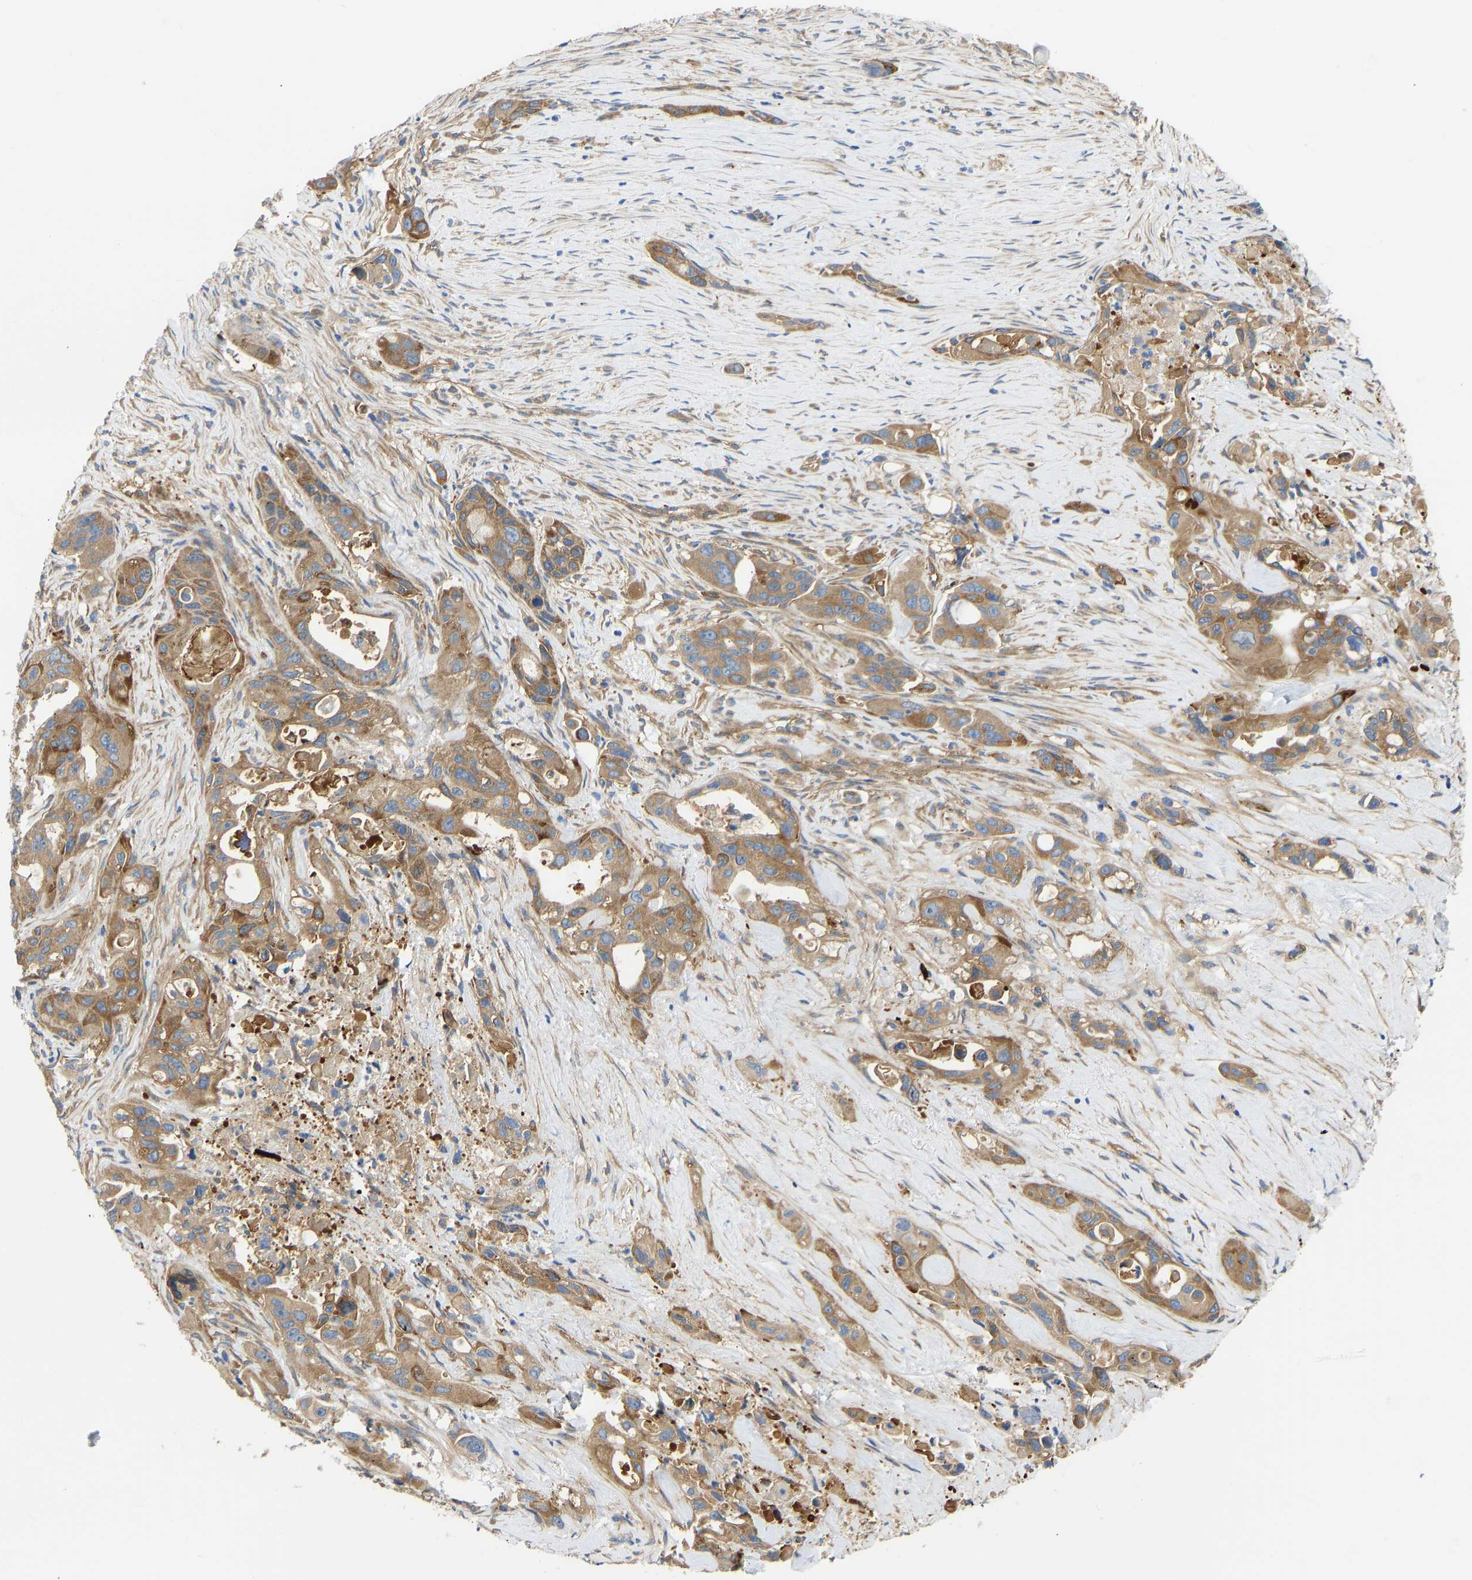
{"staining": {"intensity": "moderate", "quantity": ">75%", "location": "cytoplasmic/membranous"}, "tissue": "pancreatic cancer", "cell_type": "Tumor cells", "image_type": "cancer", "snomed": [{"axis": "morphology", "description": "Adenocarcinoma, NOS"}, {"axis": "topography", "description": "Pancreas"}], "caption": "High-power microscopy captured an IHC image of pancreatic cancer (adenocarcinoma), revealing moderate cytoplasmic/membranous expression in approximately >75% of tumor cells.", "gene": "MYO1C", "patient": {"sex": "male", "age": 53}}